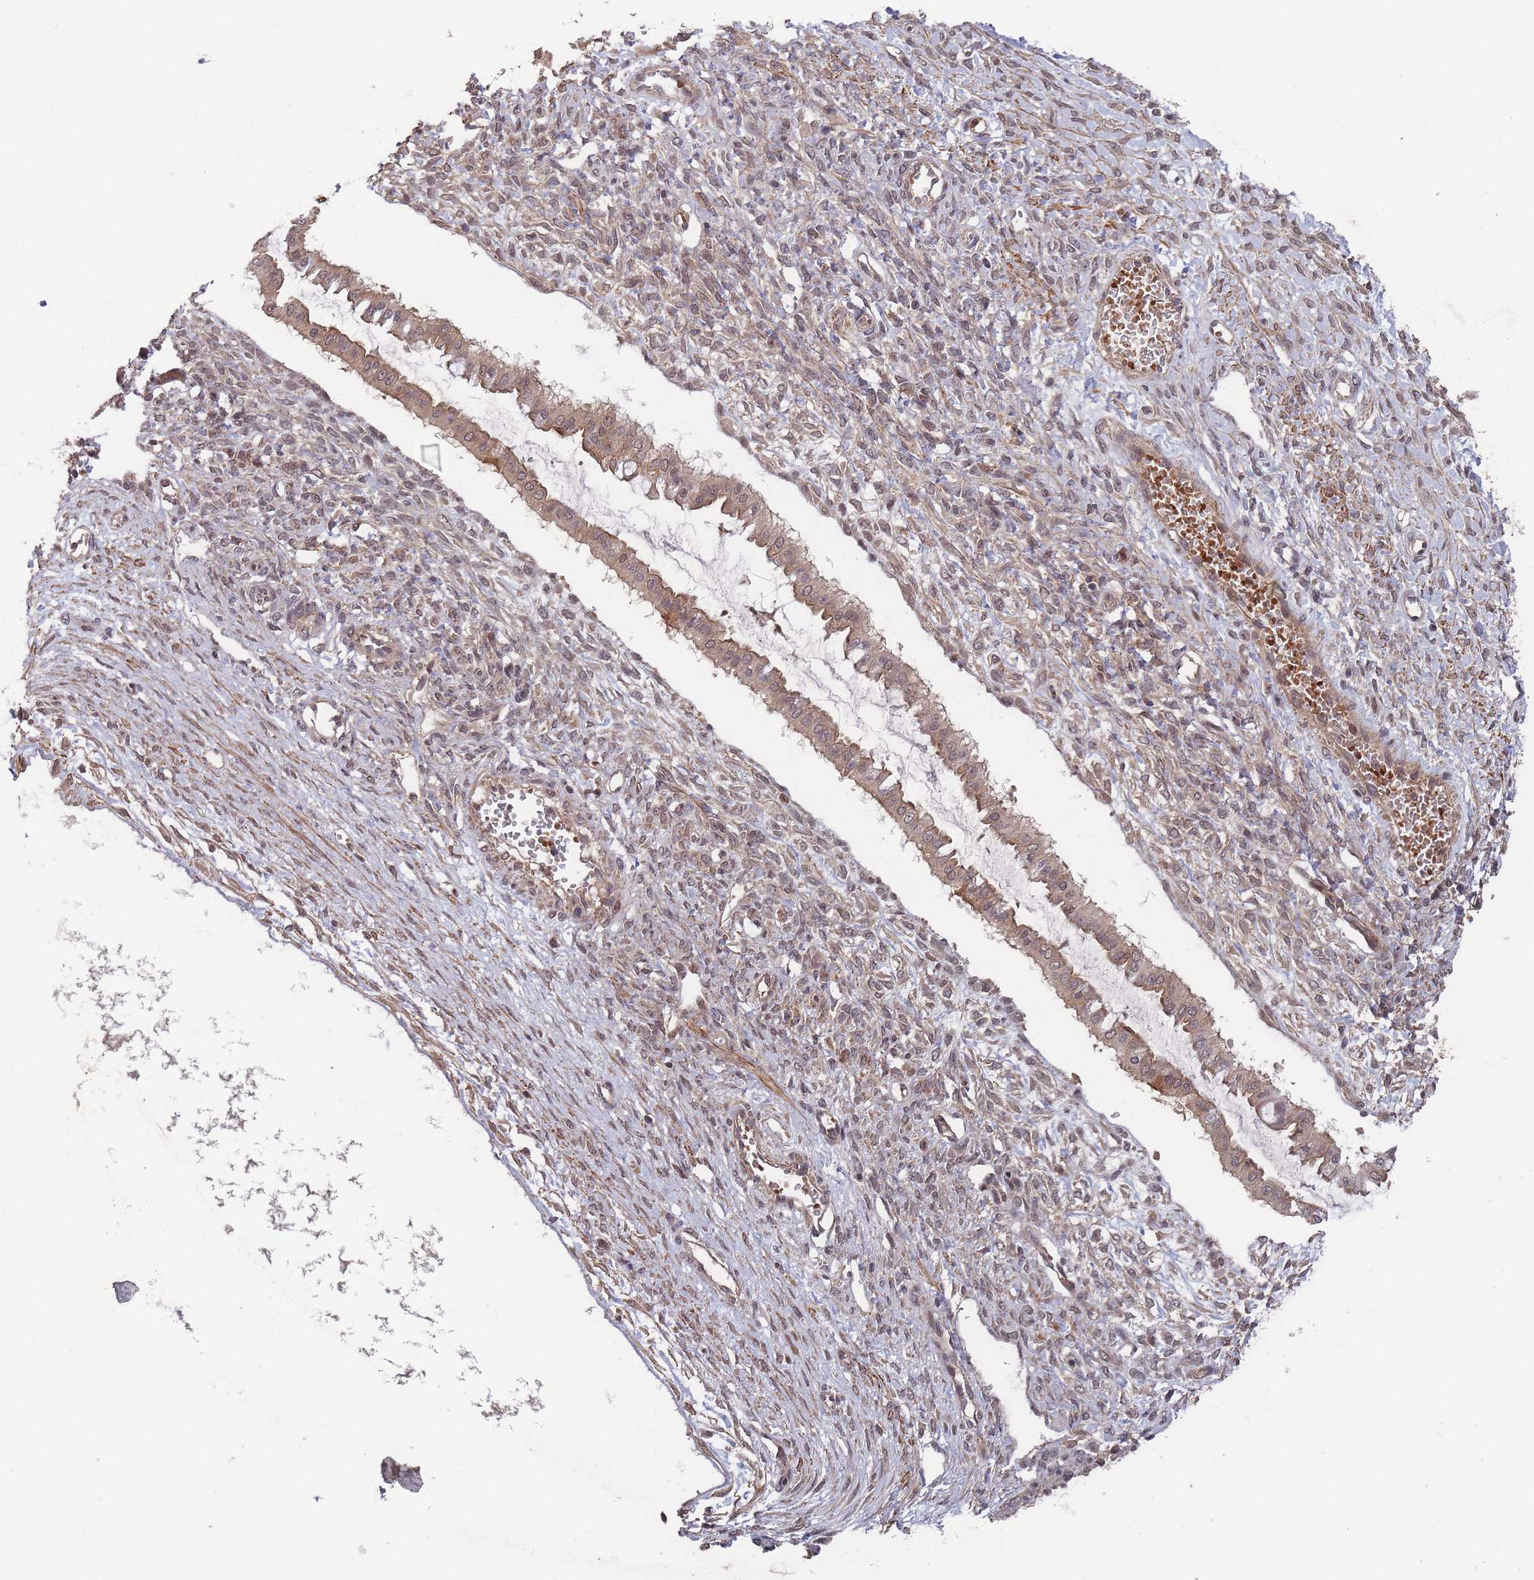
{"staining": {"intensity": "moderate", "quantity": ">75%", "location": "cytoplasmic/membranous,nuclear"}, "tissue": "ovarian cancer", "cell_type": "Tumor cells", "image_type": "cancer", "snomed": [{"axis": "morphology", "description": "Cystadenocarcinoma, mucinous, NOS"}, {"axis": "topography", "description": "Ovary"}], "caption": "Protein staining reveals moderate cytoplasmic/membranous and nuclear positivity in about >75% of tumor cells in ovarian cancer.", "gene": "SF3B1", "patient": {"sex": "female", "age": 73}}